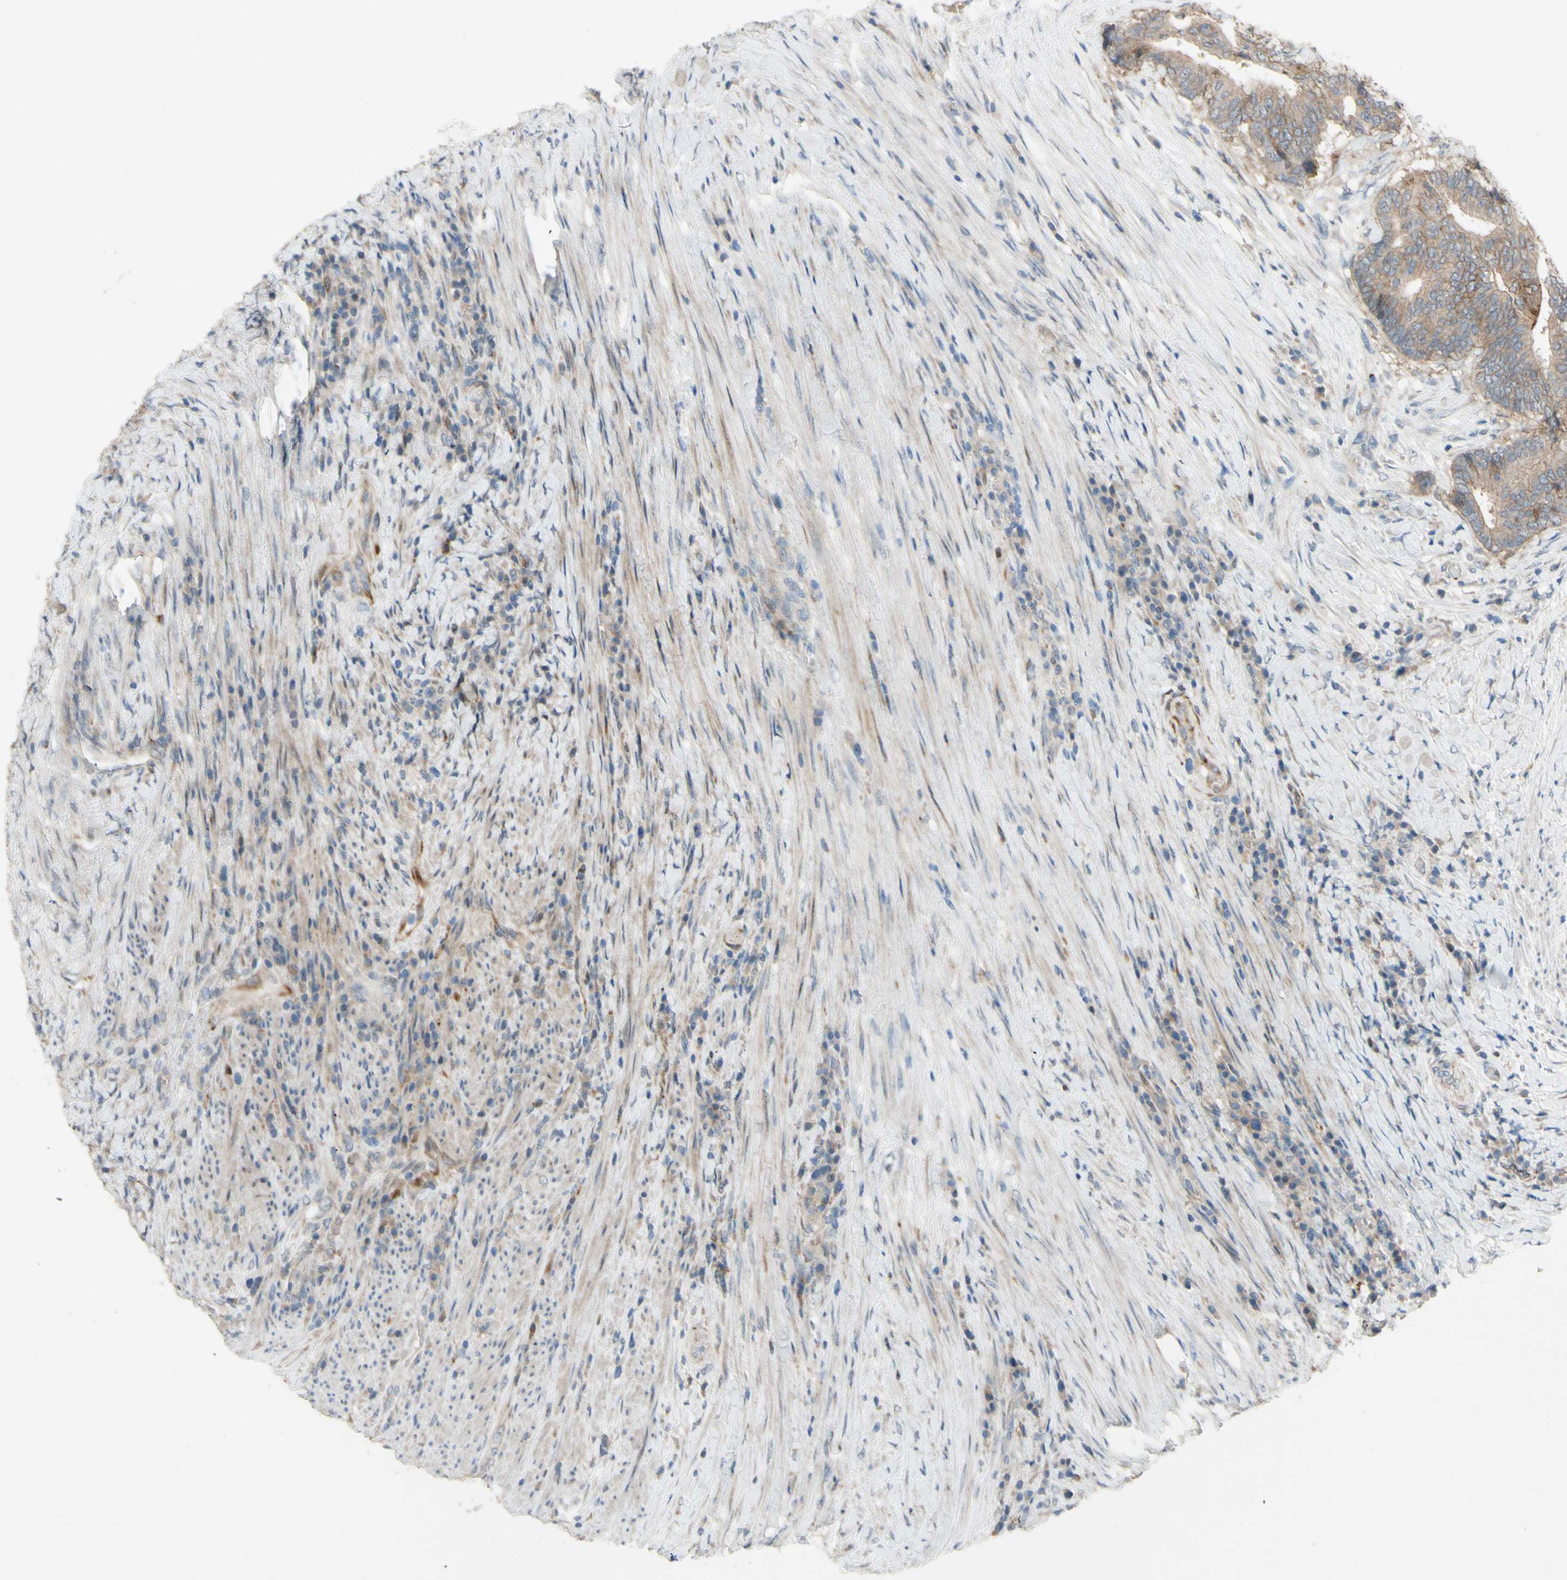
{"staining": {"intensity": "moderate", "quantity": ">75%", "location": "cytoplasmic/membranous"}, "tissue": "colorectal cancer", "cell_type": "Tumor cells", "image_type": "cancer", "snomed": [{"axis": "morphology", "description": "Adenocarcinoma, NOS"}, {"axis": "topography", "description": "Rectum"}], "caption": "Immunohistochemistry (DAB) staining of human colorectal cancer exhibits moderate cytoplasmic/membranous protein positivity in about >75% of tumor cells. (DAB (3,3'-diaminobenzidine) IHC, brown staining for protein, blue staining for nuclei).", "gene": "CDCP1", "patient": {"sex": "male", "age": 72}}